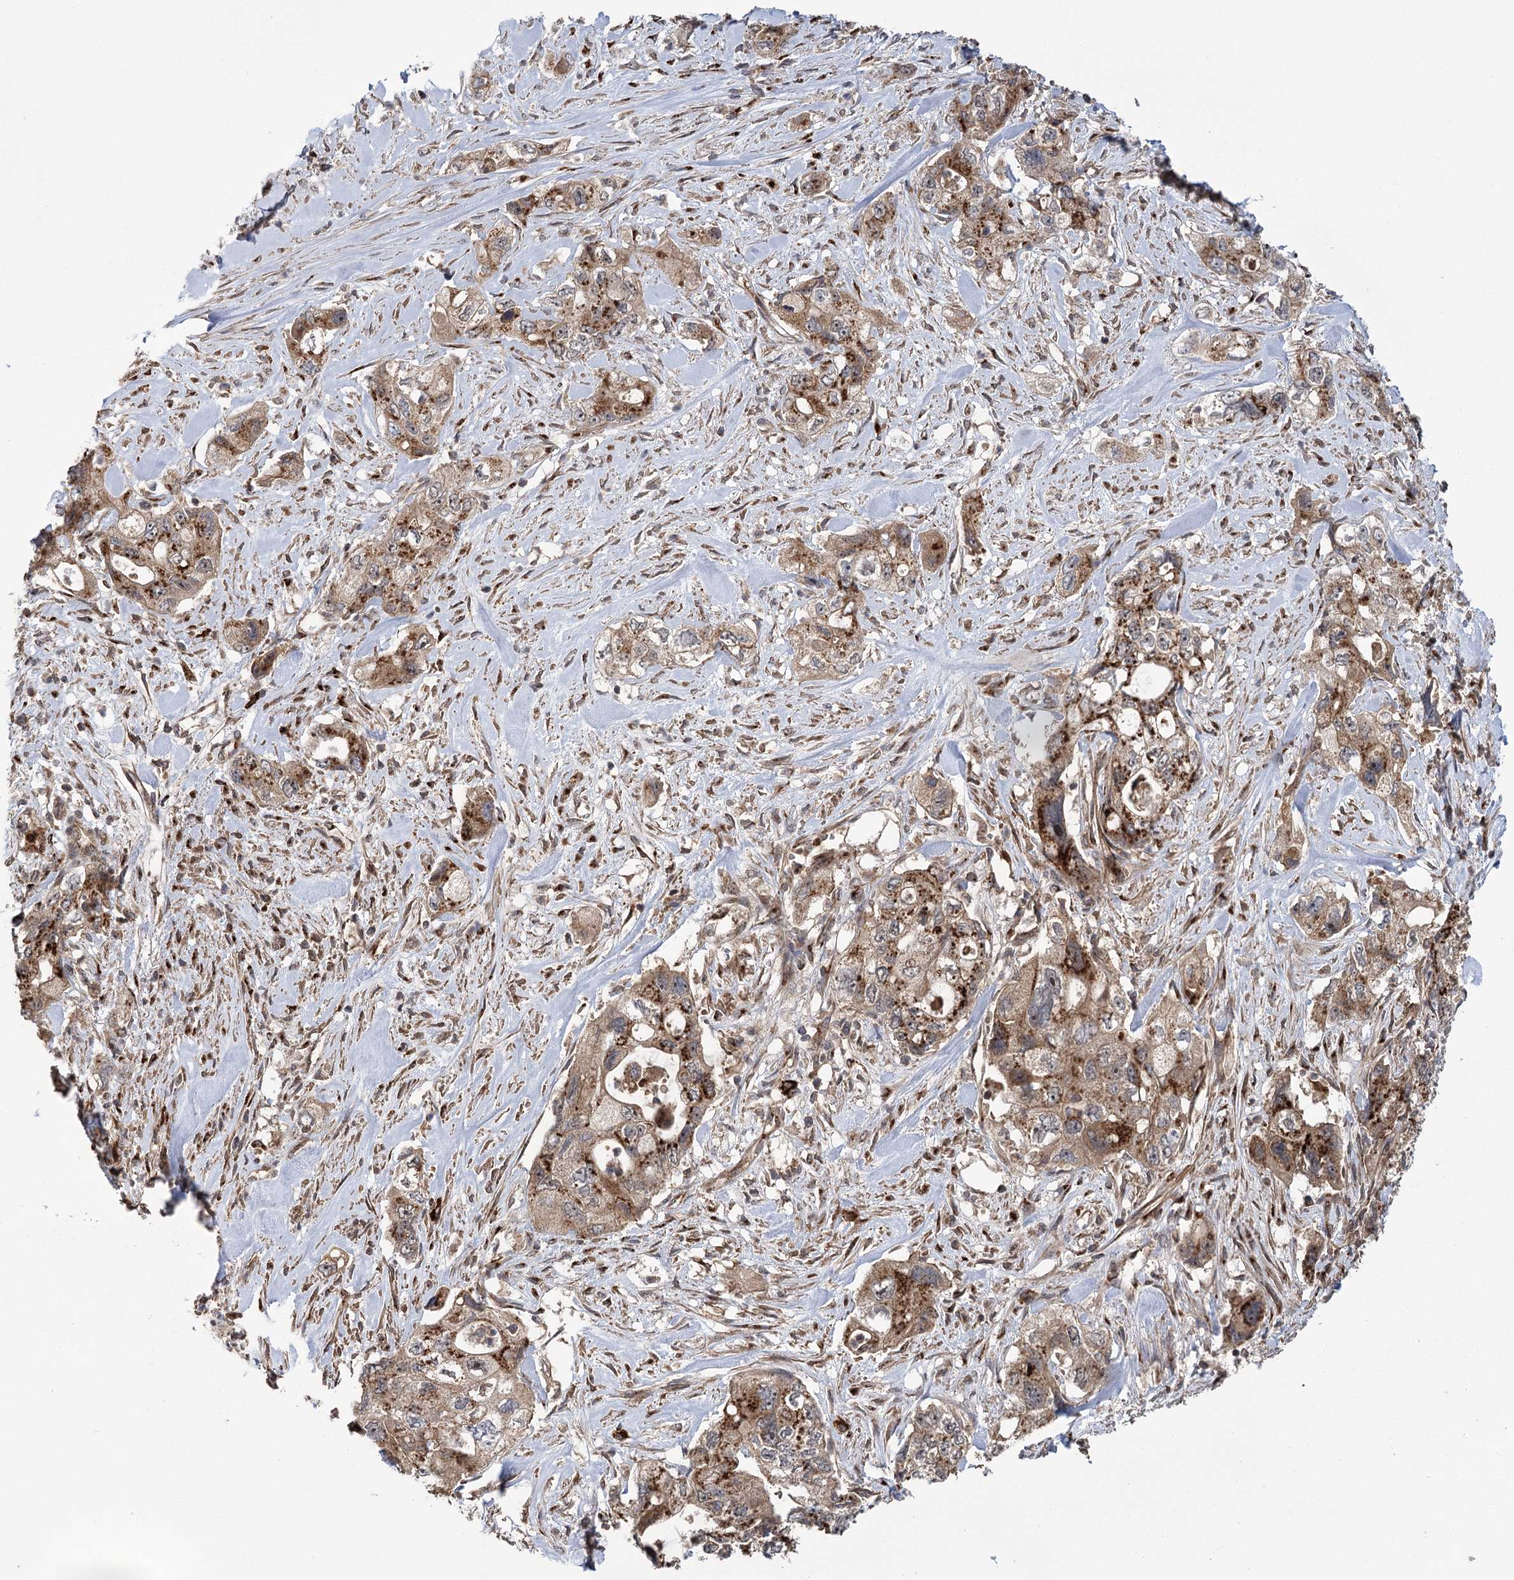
{"staining": {"intensity": "strong", "quantity": ">75%", "location": "cytoplasmic/membranous"}, "tissue": "pancreatic cancer", "cell_type": "Tumor cells", "image_type": "cancer", "snomed": [{"axis": "morphology", "description": "Adenocarcinoma, NOS"}, {"axis": "topography", "description": "Pancreas"}], "caption": "Tumor cells show strong cytoplasmic/membranous staining in approximately >75% of cells in adenocarcinoma (pancreatic).", "gene": "CARD19", "patient": {"sex": "female", "age": 73}}